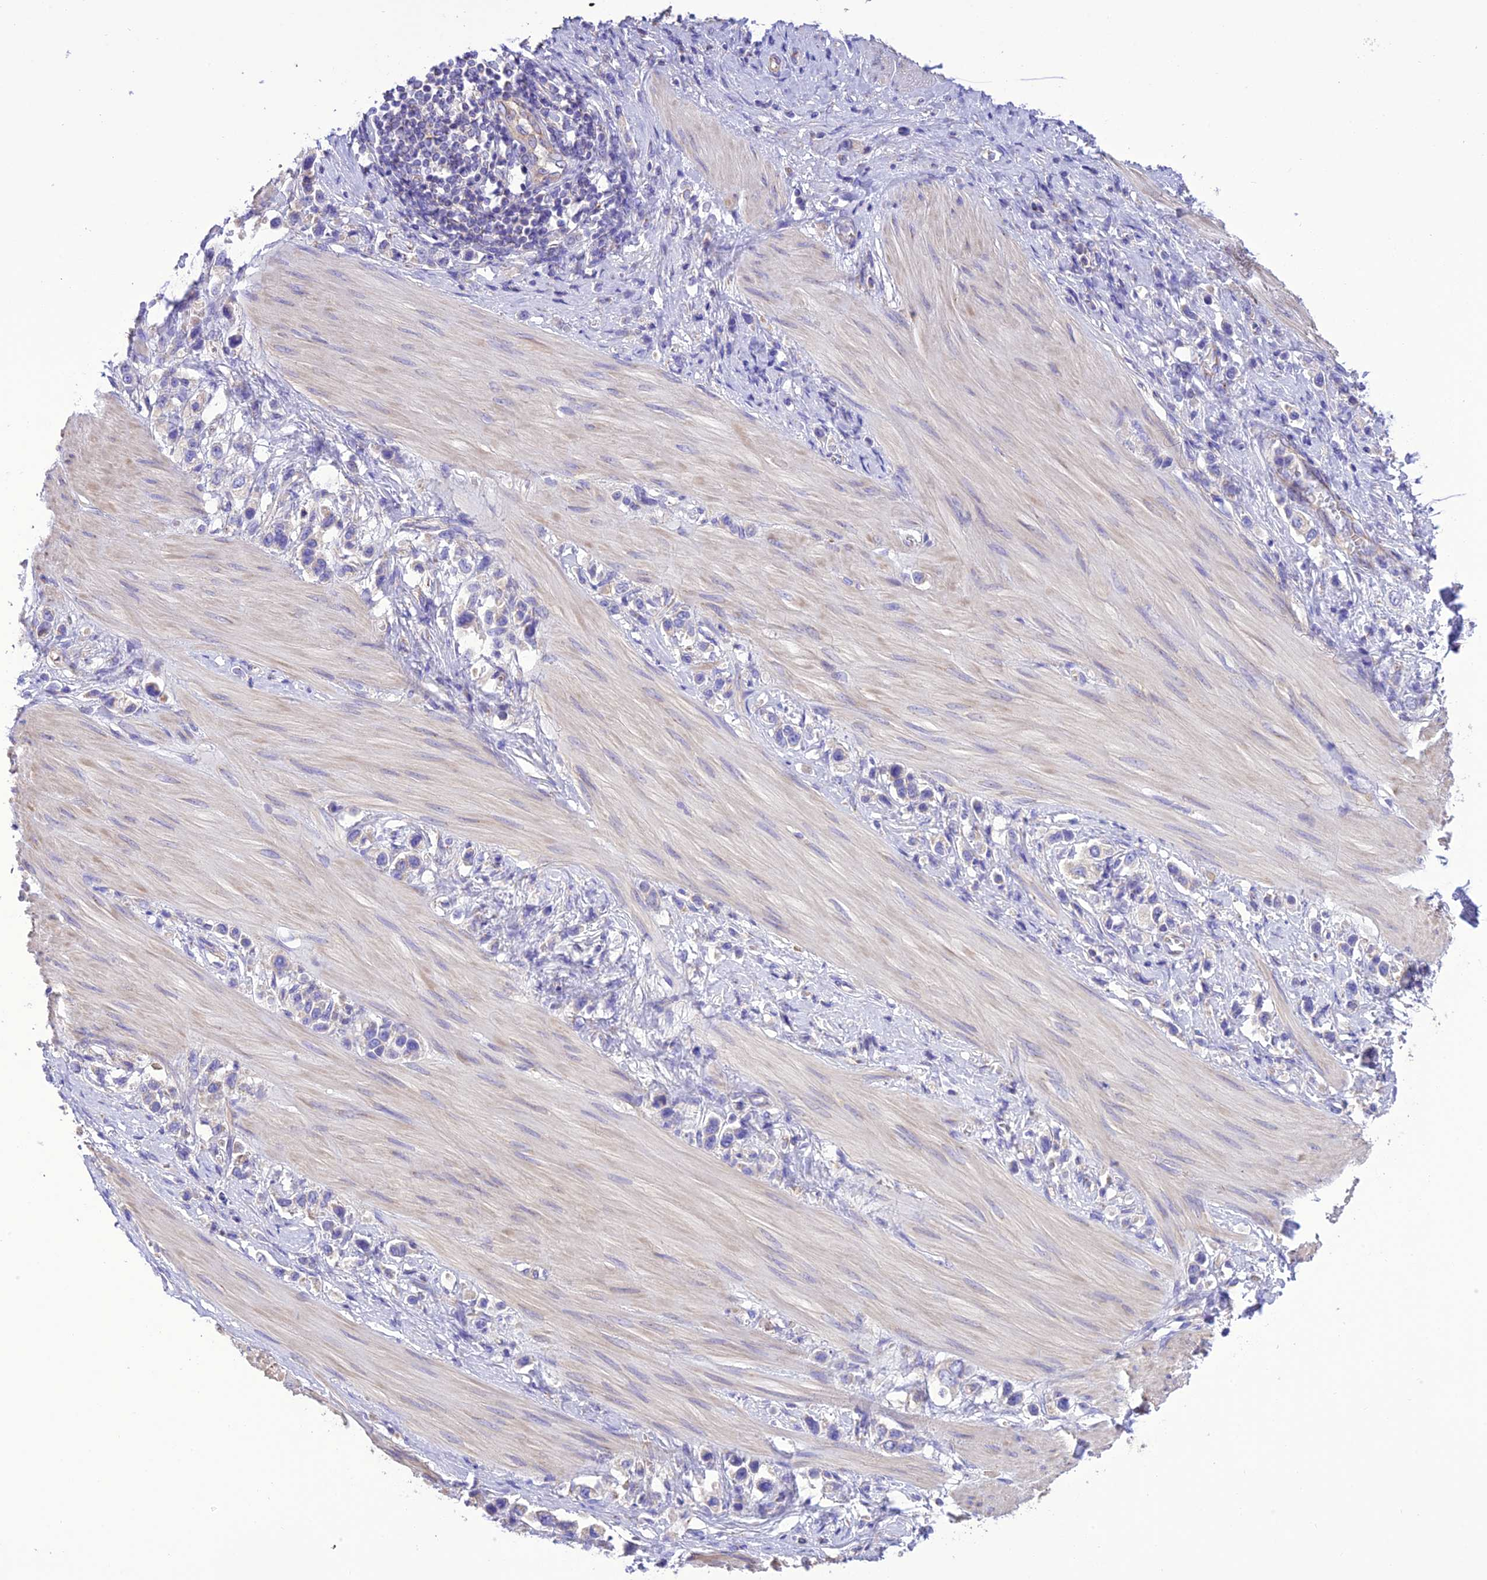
{"staining": {"intensity": "negative", "quantity": "none", "location": "none"}, "tissue": "stomach cancer", "cell_type": "Tumor cells", "image_type": "cancer", "snomed": [{"axis": "morphology", "description": "Adenocarcinoma, NOS"}, {"axis": "topography", "description": "Stomach"}], "caption": "IHC micrograph of neoplastic tissue: human stomach cancer stained with DAB shows no significant protein staining in tumor cells.", "gene": "MAP3K12", "patient": {"sex": "female", "age": 65}}